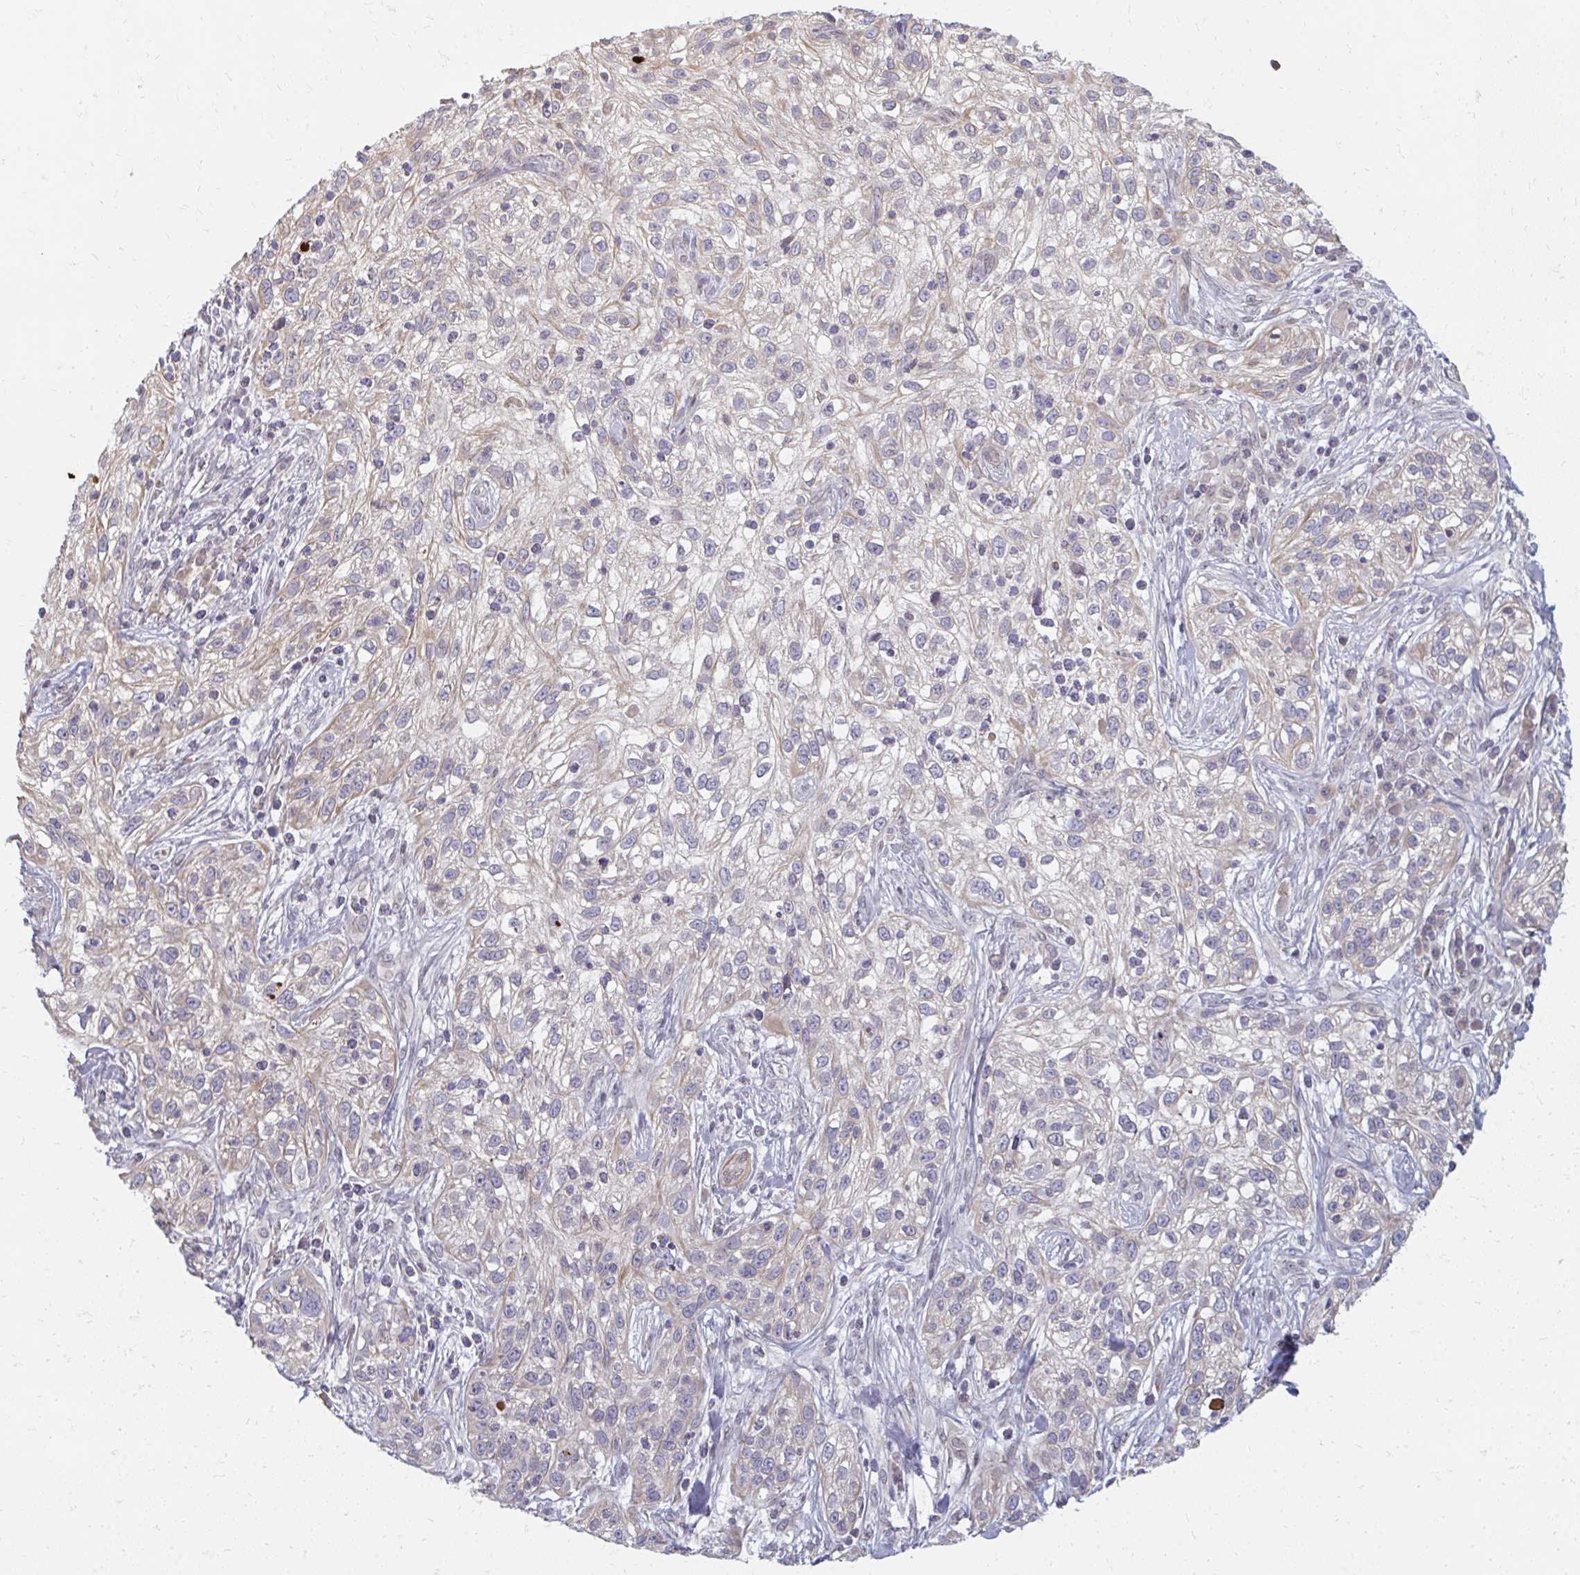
{"staining": {"intensity": "weak", "quantity": "<25%", "location": "cytoplasmic/membranous"}, "tissue": "skin cancer", "cell_type": "Tumor cells", "image_type": "cancer", "snomed": [{"axis": "morphology", "description": "Squamous cell carcinoma, NOS"}, {"axis": "topography", "description": "Skin"}], "caption": "There is no significant staining in tumor cells of squamous cell carcinoma (skin).", "gene": "GPC5", "patient": {"sex": "male", "age": 82}}